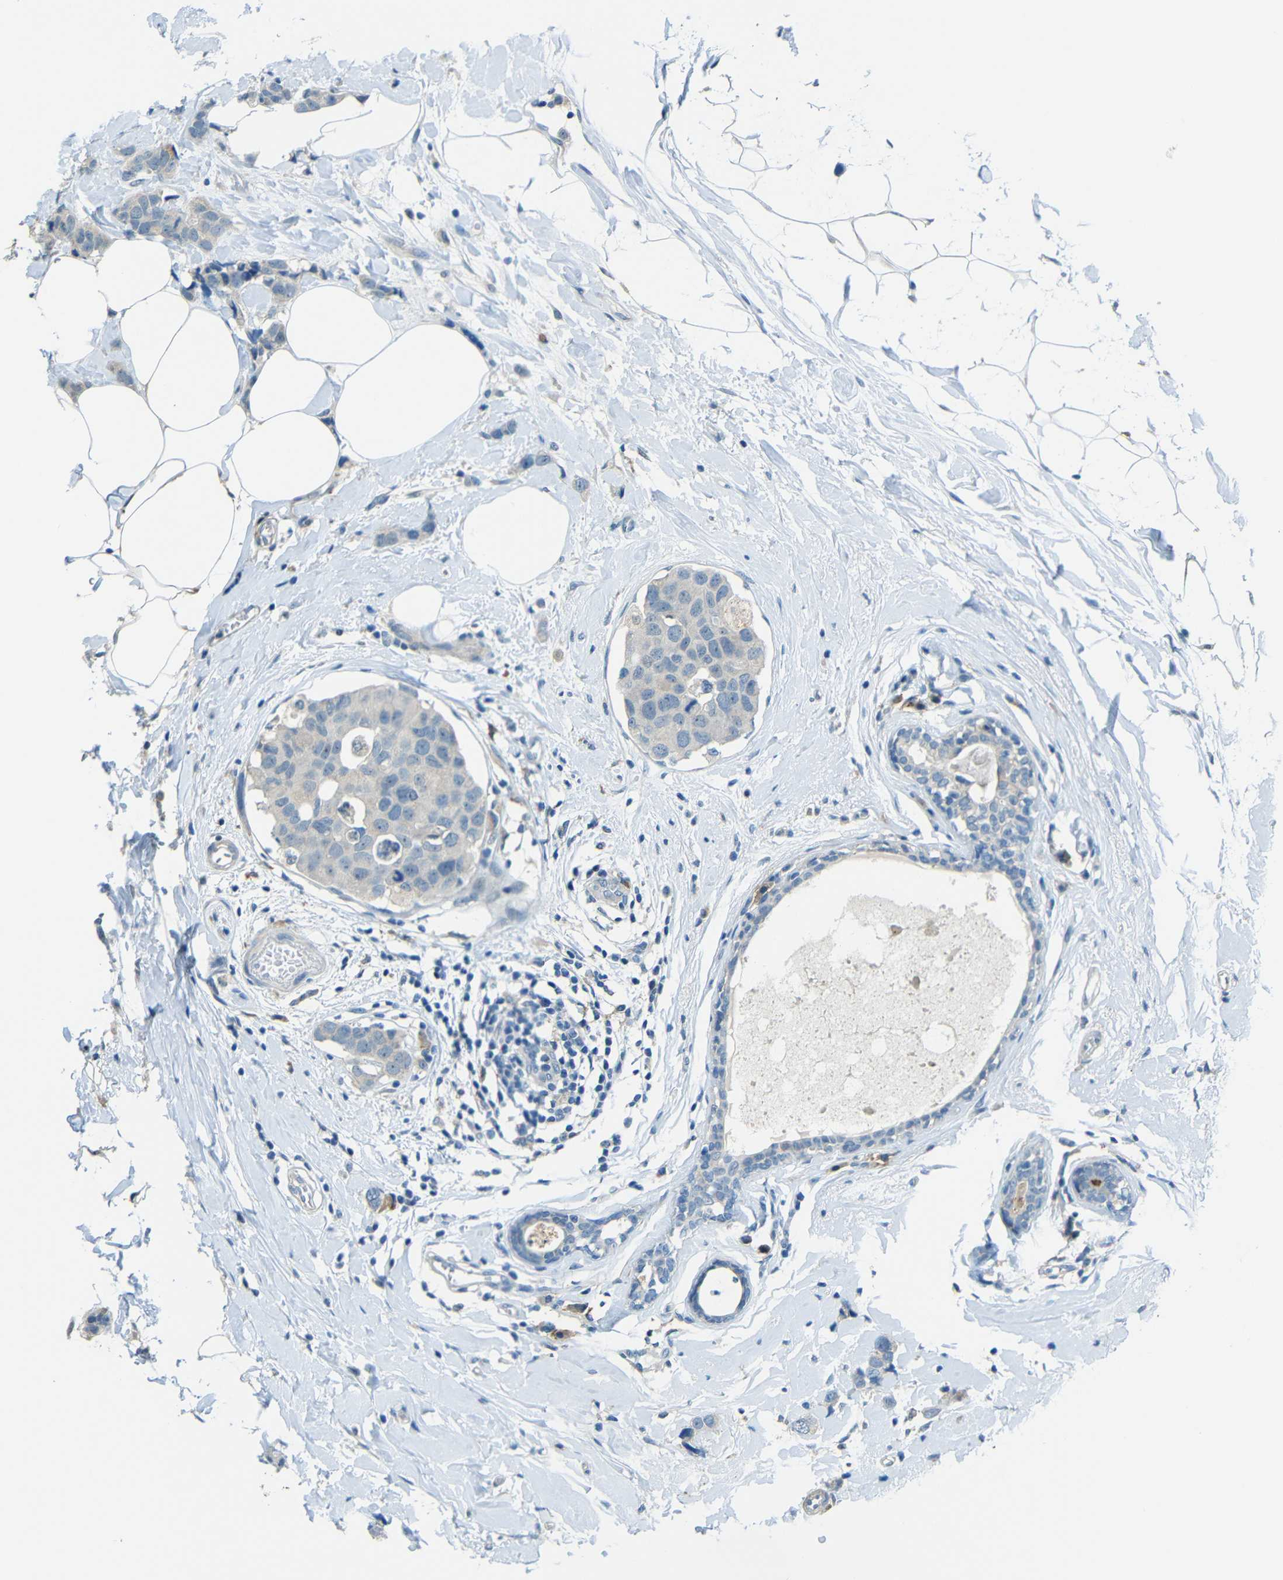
{"staining": {"intensity": "negative", "quantity": "none", "location": "none"}, "tissue": "breast cancer", "cell_type": "Tumor cells", "image_type": "cancer", "snomed": [{"axis": "morphology", "description": "Normal tissue, NOS"}, {"axis": "morphology", "description": "Duct carcinoma"}, {"axis": "topography", "description": "Breast"}], "caption": "This is an IHC histopathology image of invasive ductal carcinoma (breast). There is no expression in tumor cells.", "gene": "ANKRD22", "patient": {"sex": "female", "age": 50}}